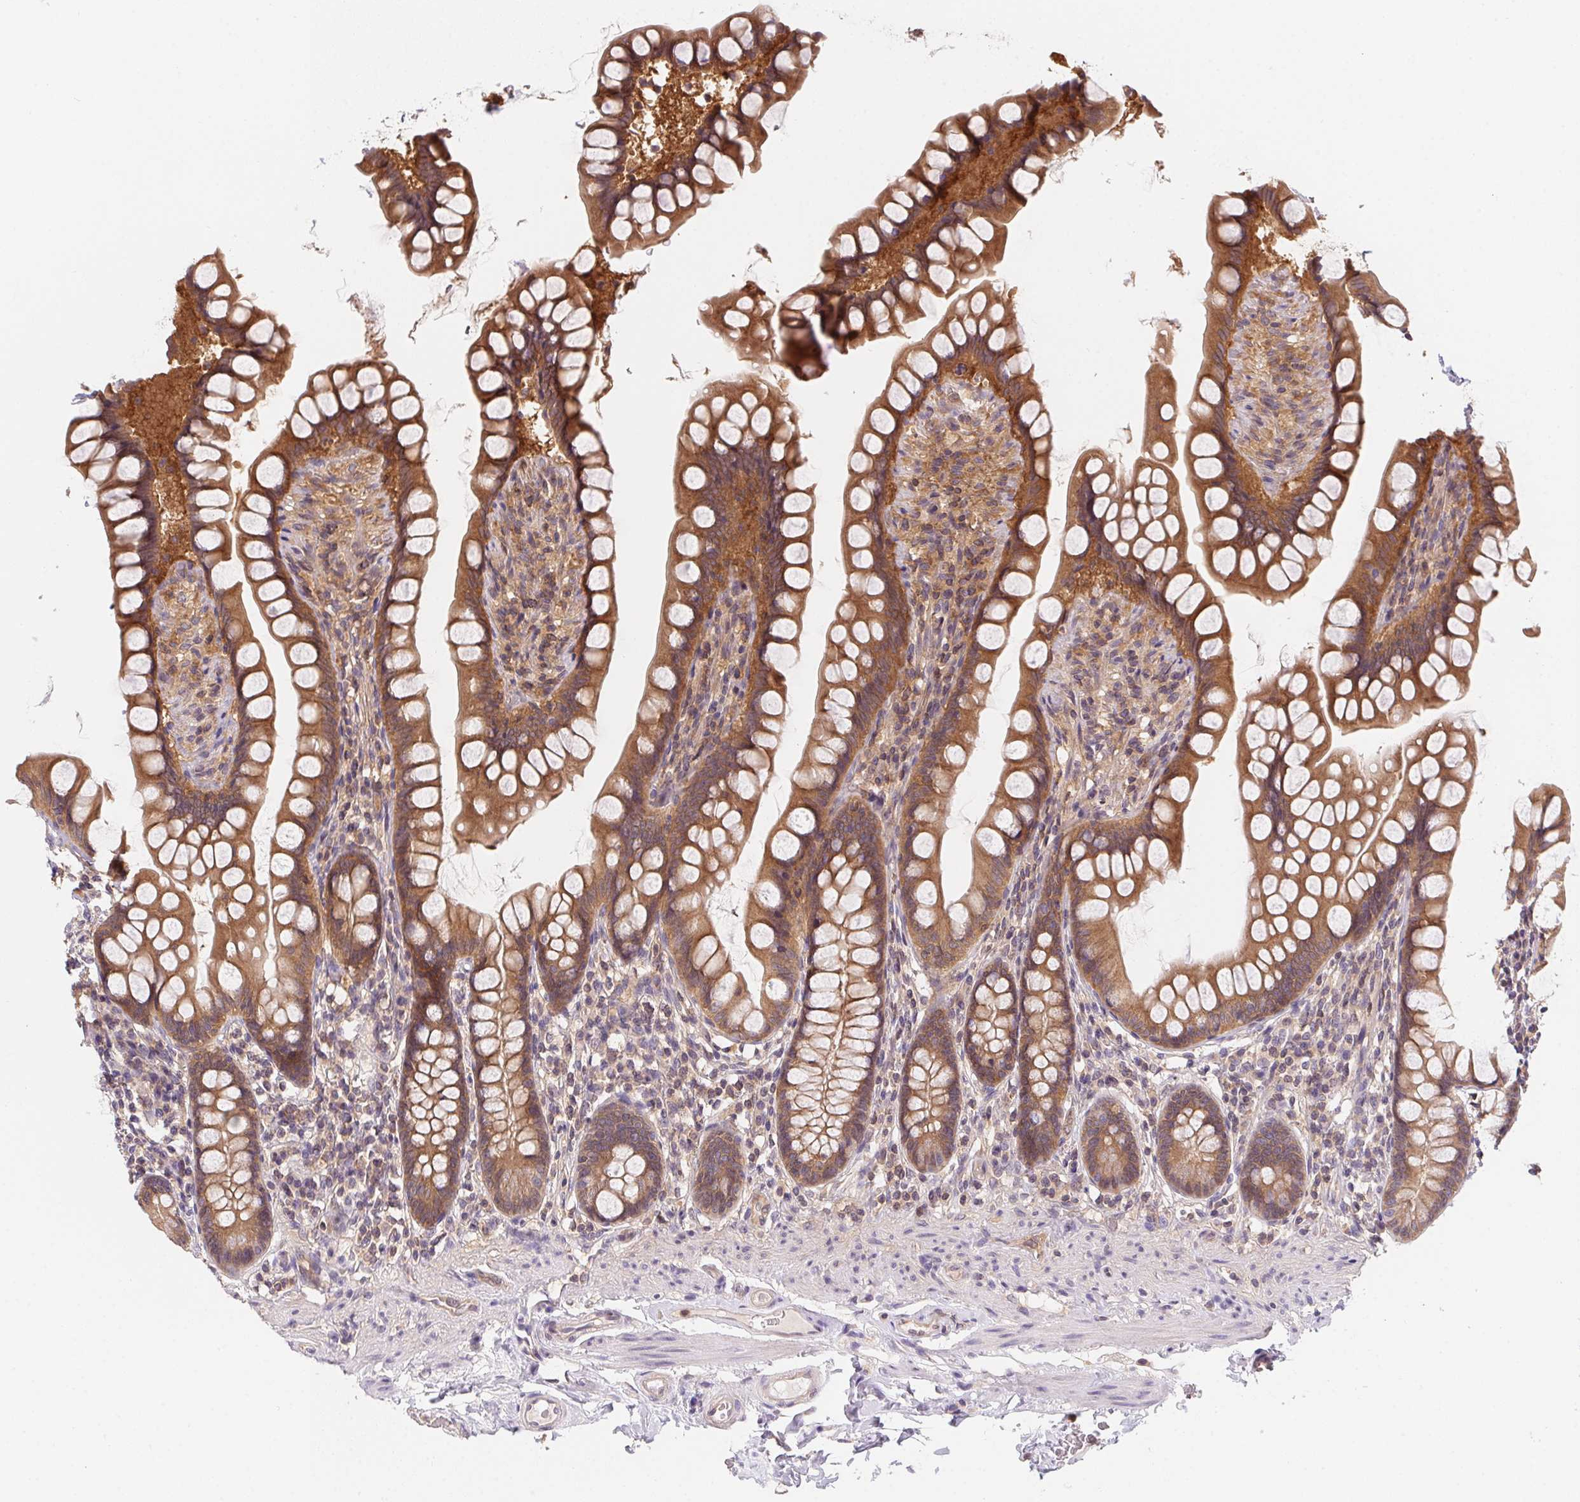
{"staining": {"intensity": "moderate", "quantity": ">75%", "location": "cytoplasmic/membranous"}, "tissue": "small intestine", "cell_type": "Glandular cells", "image_type": "normal", "snomed": [{"axis": "morphology", "description": "Normal tissue, NOS"}, {"axis": "topography", "description": "Small intestine"}], "caption": "Approximately >75% of glandular cells in benign human small intestine demonstrate moderate cytoplasmic/membranous protein expression as visualized by brown immunohistochemical staining.", "gene": "PRKAA1", "patient": {"sex": "male", "age": 70}}